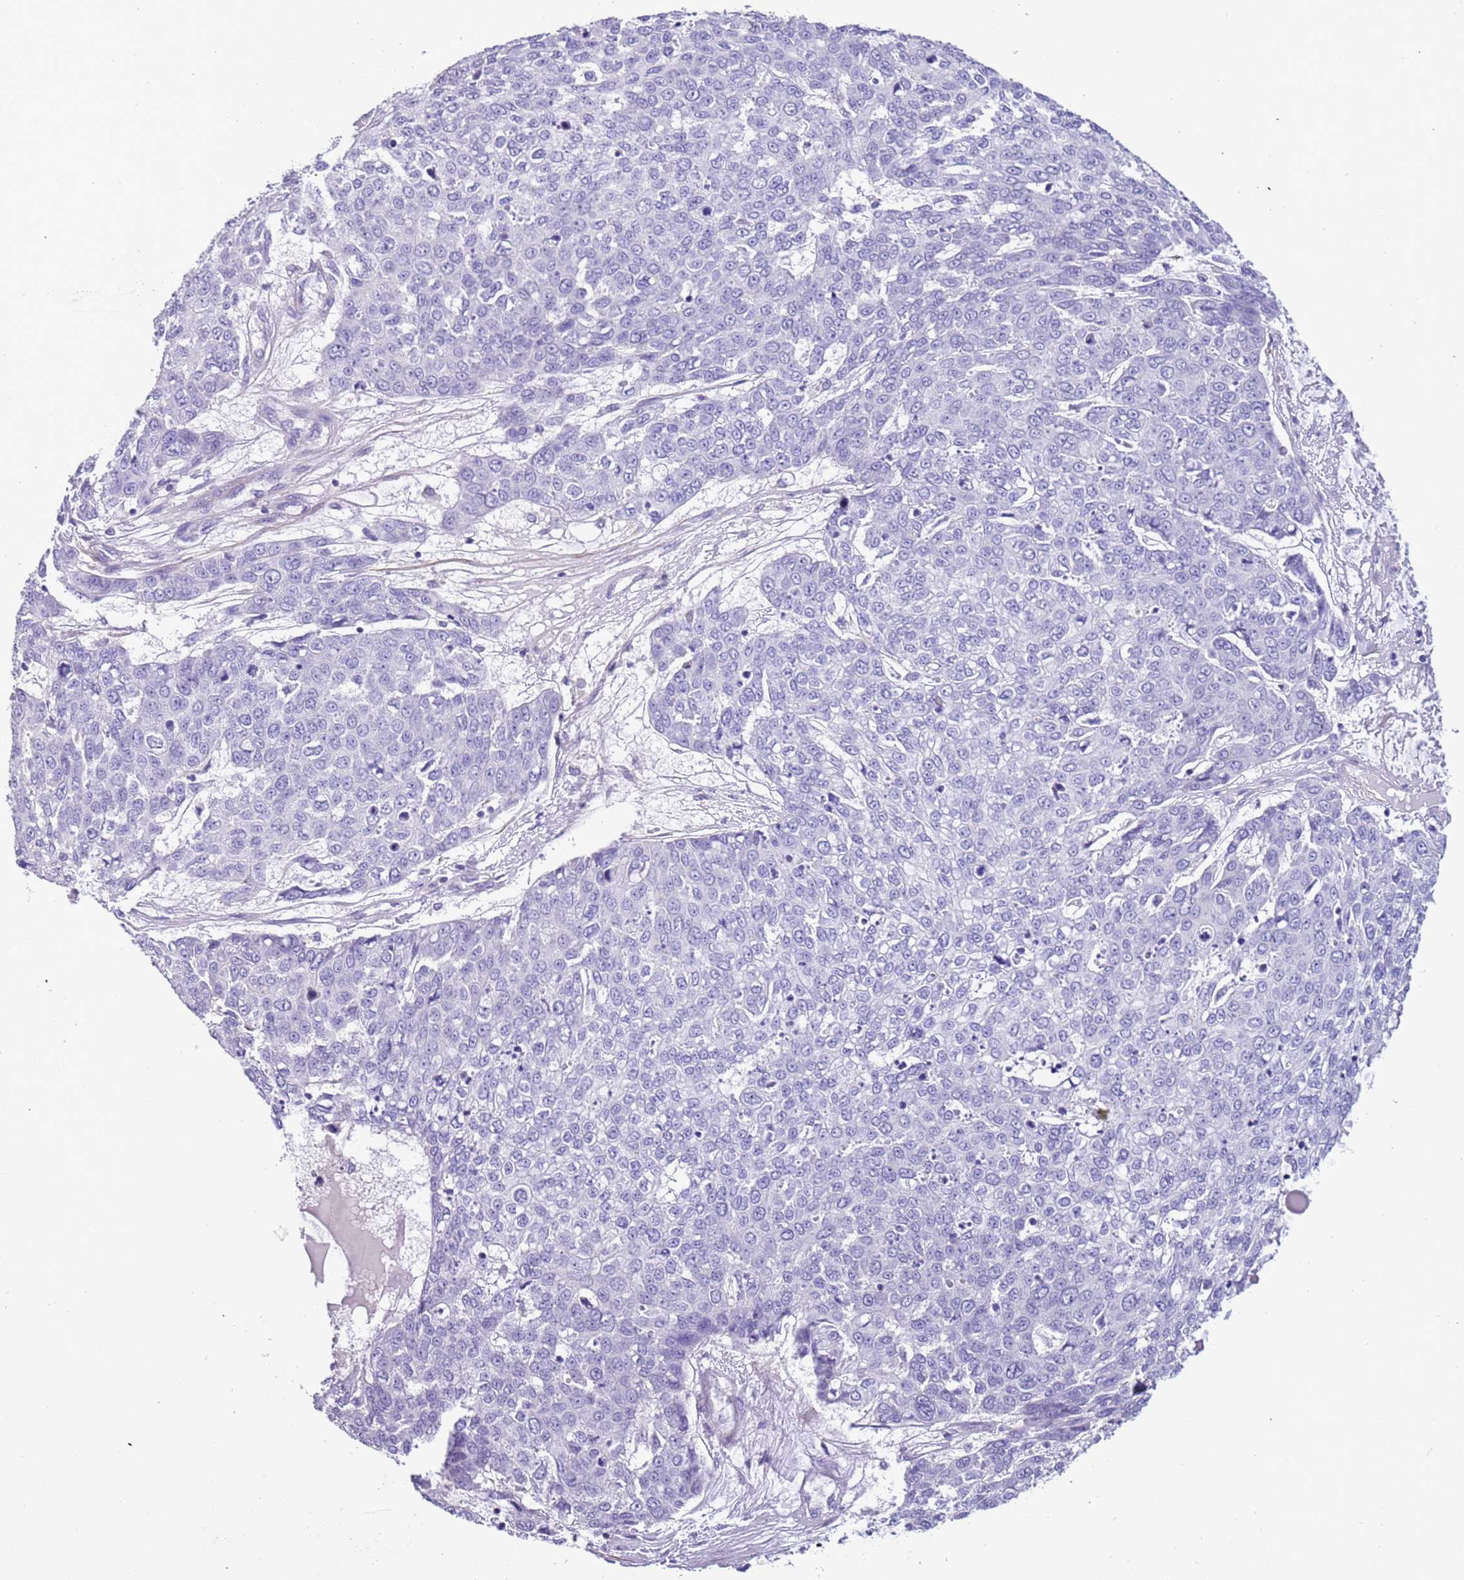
{"staining": {"intensity": "negative", "quantity": "none", "location": "none"}, "tissue": "skin cancer", "cell_type": "Tumor cells", "image_type": "cancer", "snomed": [{"axis": "morphology", "description": "Squamous cell carcinoma, NOS"}, {"axis": "topography", "description": "Skin"}], "caption": "Immunohistochemistry micrograph of neoplastic tissue: human skin cancer stained with DAB reveals no significant protein positivity in tumor cells.", "gene": "PCGF2", "patient": {"sex": "male", "age": 71}}